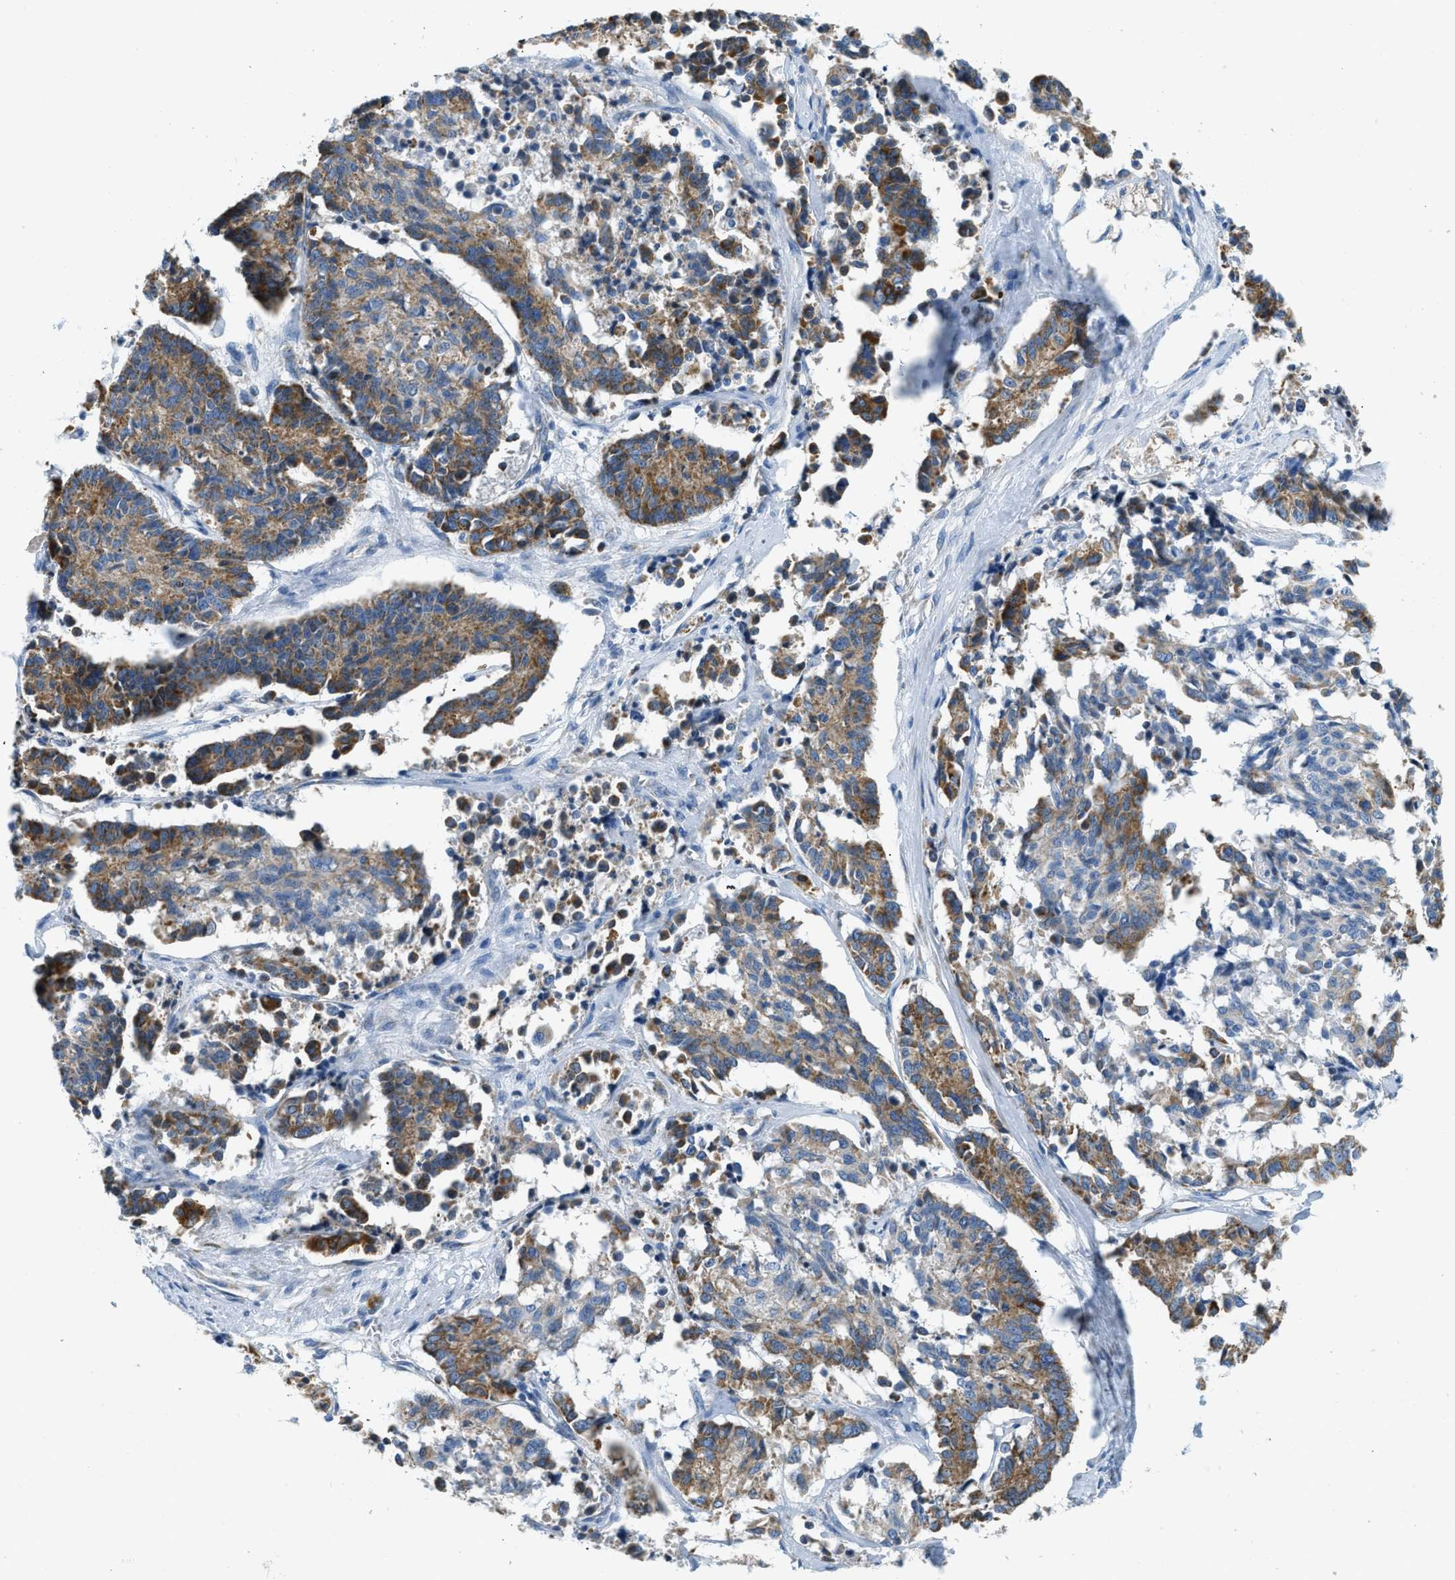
{"staining": {"intensity": "moderate", "quantity": ">75%", "location": "cytoplasmic/membranous"}, "tissue": "cervical cancer", "cell_type": "Tumor cells", "image_type": "cancer", "snomed": [{"axis": "morphology", "description": "Squamous cell carcinoma, NOS"}, {"axis": "topography", "description": "Cervix"}], "caption": "Cervical squamous cell carcinoma stained for a protein reveals moderate cytoplasmic/membranous positivity in tumor cells. (DAB (3,3'-diaminobenzidine) = brown stain, brightfield microscopy at high magnification).", "gene": "ACADVL", "patient": {"sex": "female", "age": 35}}